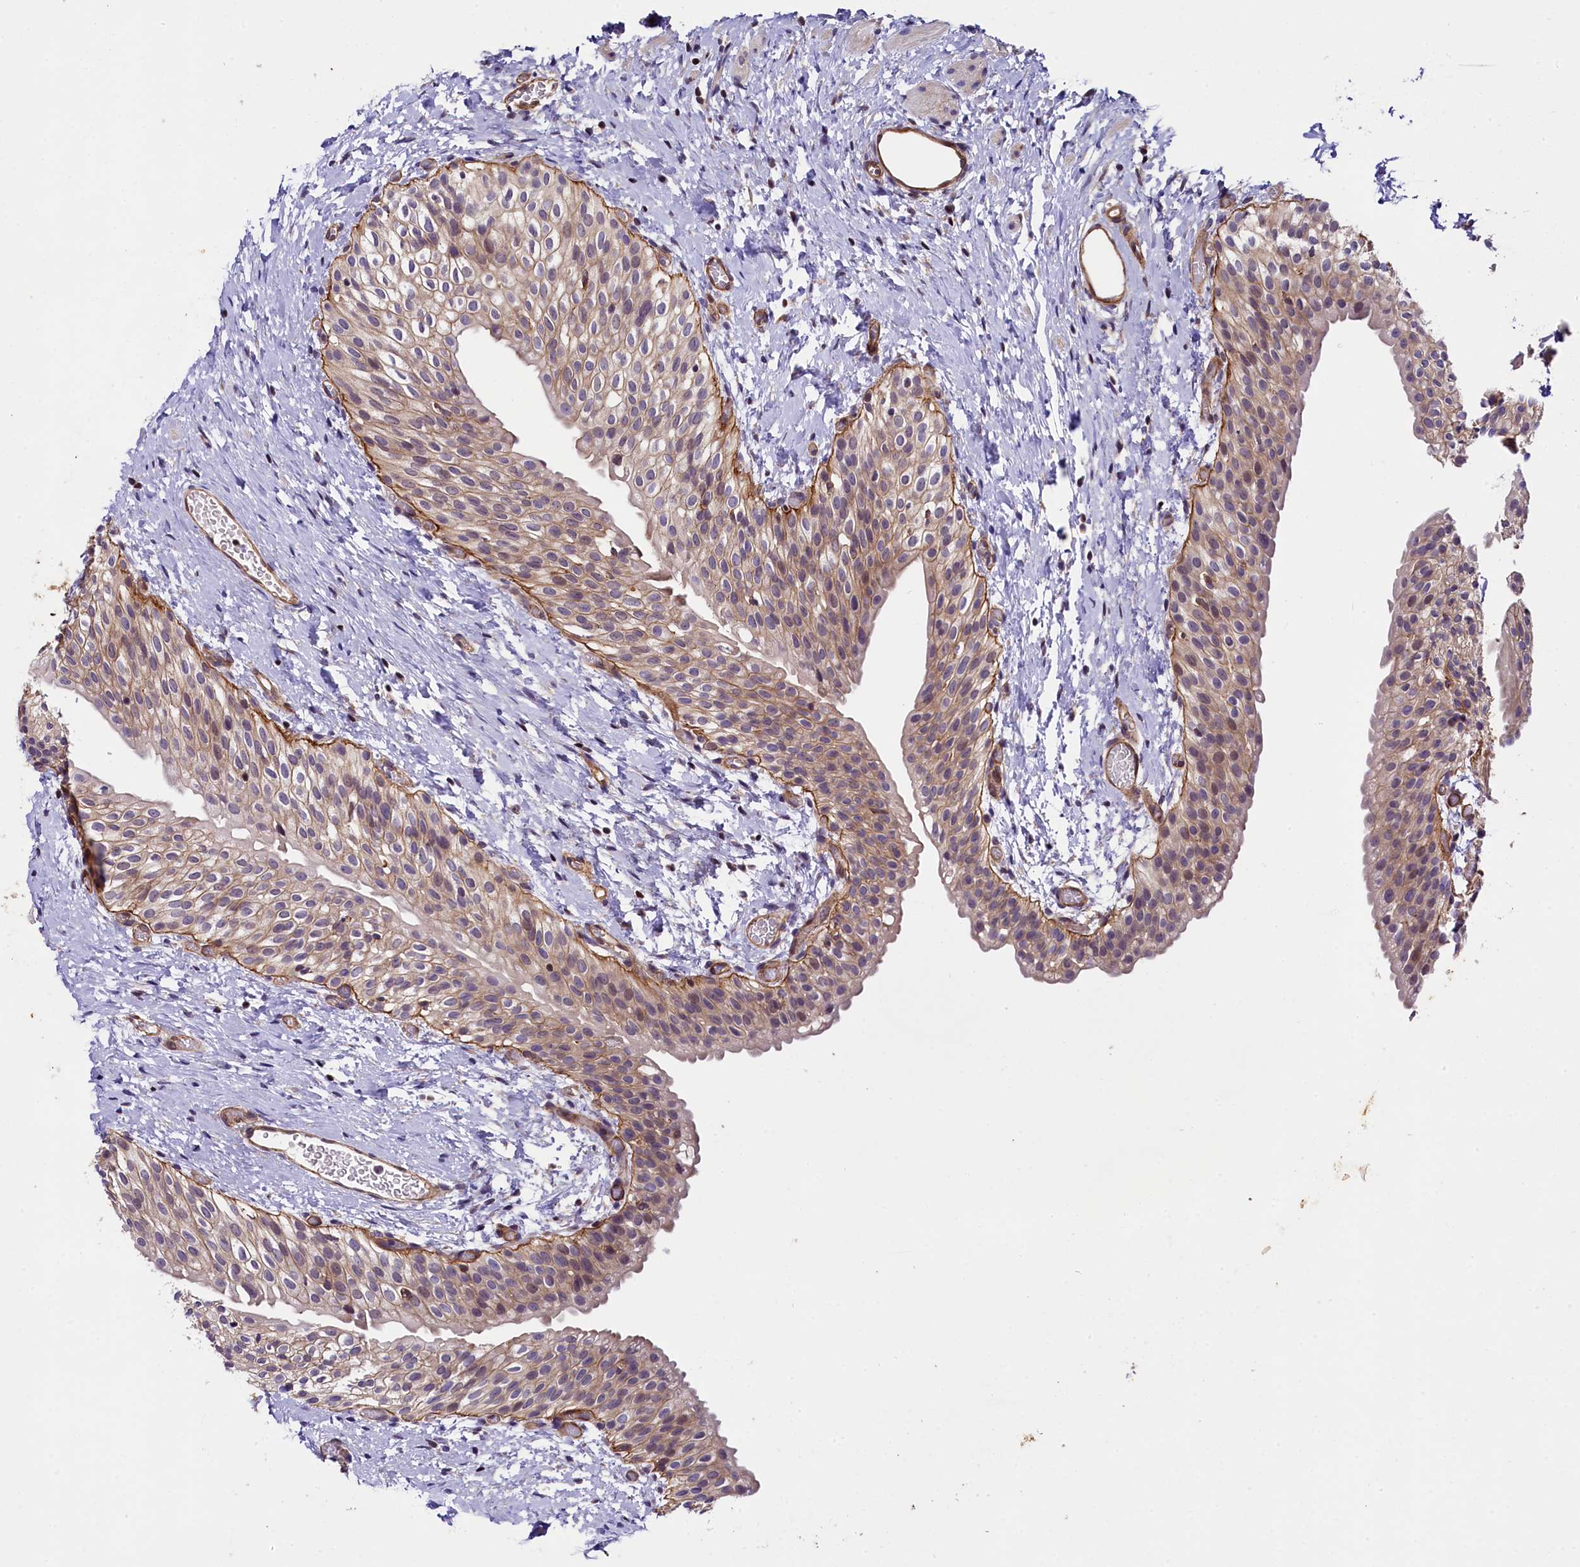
{"staining": {"intensity": "moderate", "quantity": "25%-75%", "location": "cytoplasmic/membranous"}, "tissue": "urinary bladder", "cell_type": "Urothelial cells", "image_type": "normal", "snomed": [{"axis": "morphology", "description": "Normal tissue, NOS"}, {"axis": "topography", "description": "Urinary bladder"}], "caption": "Immunohistochemical staining of unremarkable human urinary bladder displays medium levels of moderate cytoplasmic/membranous expression in approximately 25%-75% of urothelial cells.", "gene": "SP4", "patient": {"sex": "male", "age": 1}}